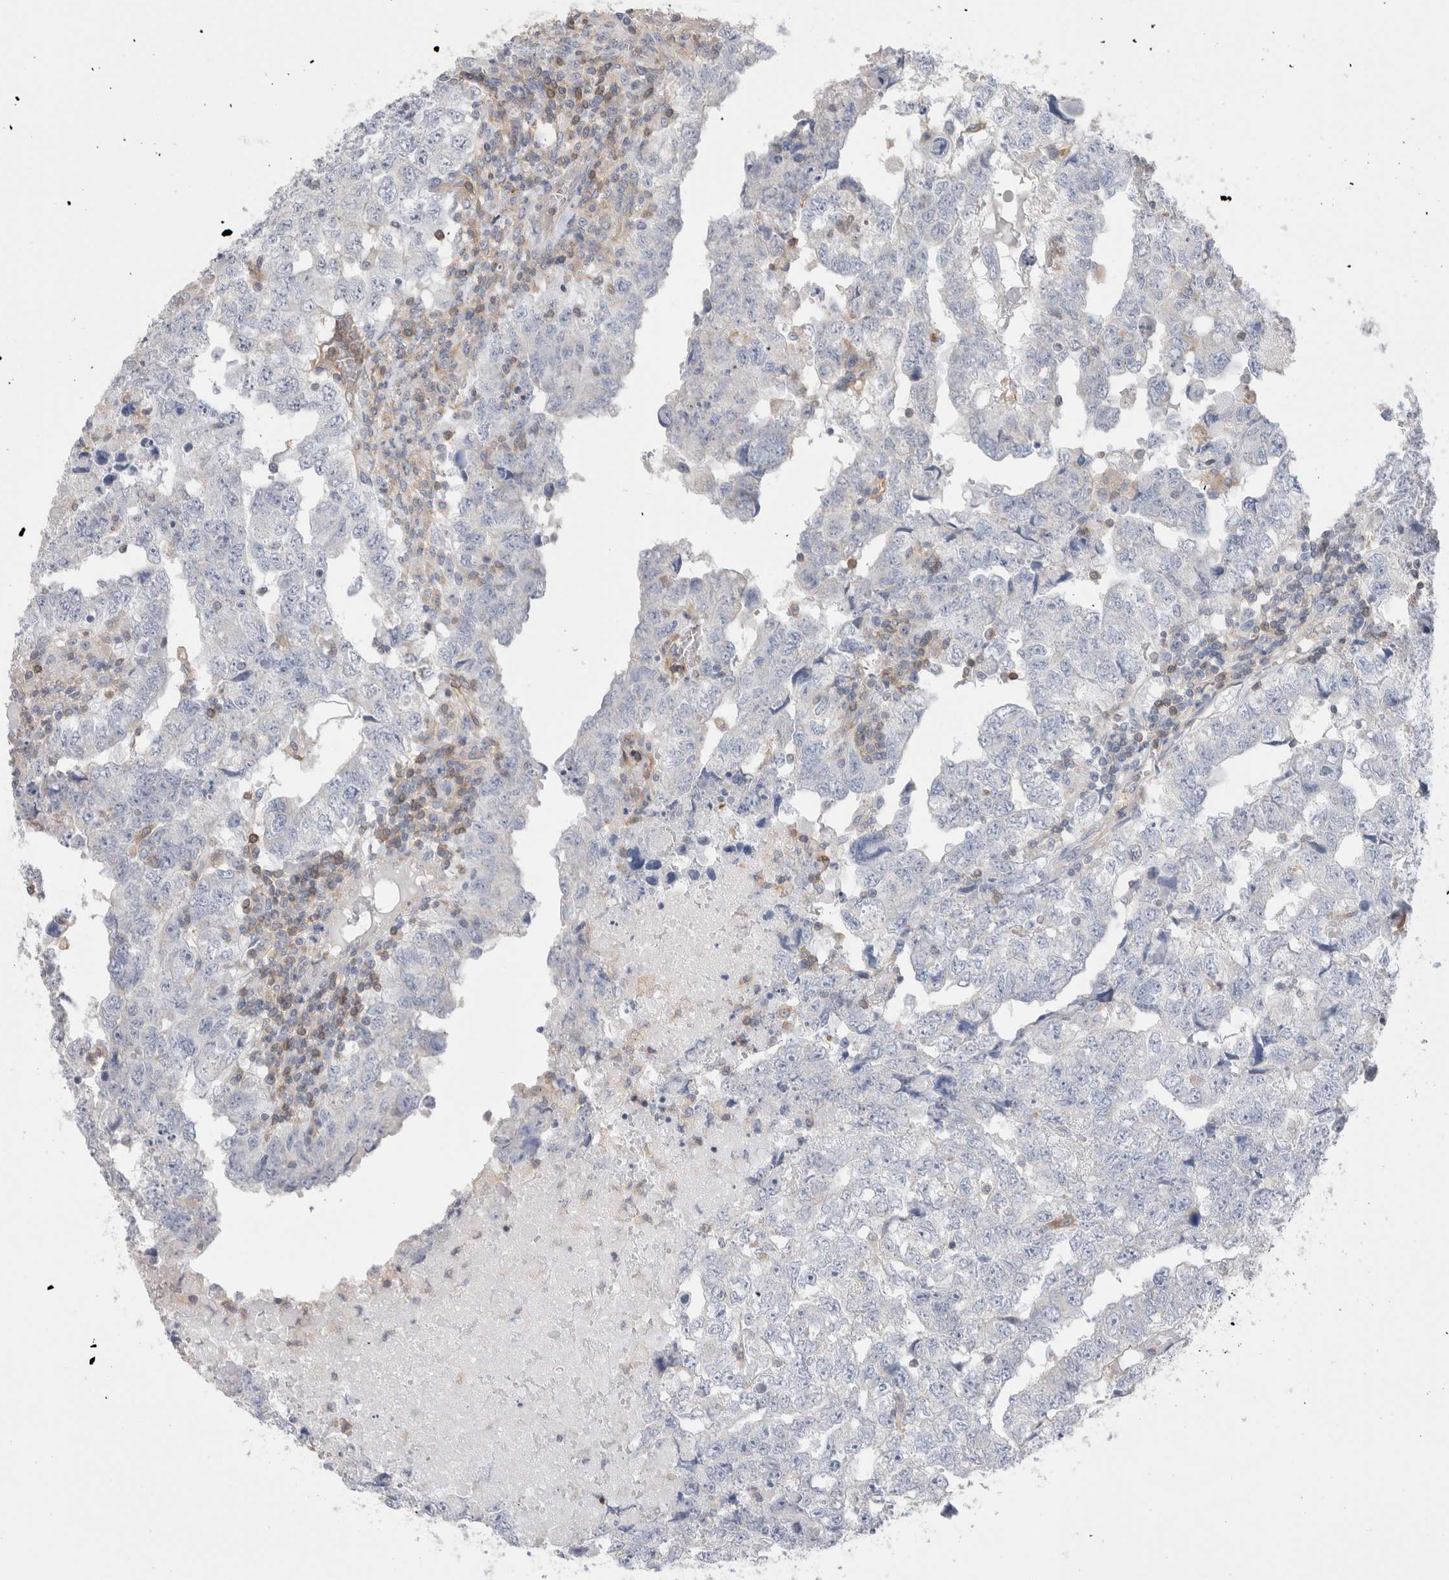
{"staining": {"intensity": "negative", "quantity": "none", "location": "none"}, "tissue": "testis cancer", "cell_type": "Tumor cells", "image_type": "cancer", "snomed": [{"axis": "morphology", "description": "Carcinoma, Embryonal, NOS"}, {"axis": "topography", "description": "Testis"}], "caption": "Tumor cells show no significant protein expression in testis cancer (embryonal carcinoma). (Stains: DAB (3,3'-diaminobenzidine) immunohistochemistry (IHC) with hematoxylin counter stain, Microscopy: brightfield microscopy at high magnification).", "gene": "CAPN2", "patient": {"sex": "male", "age": 36}}